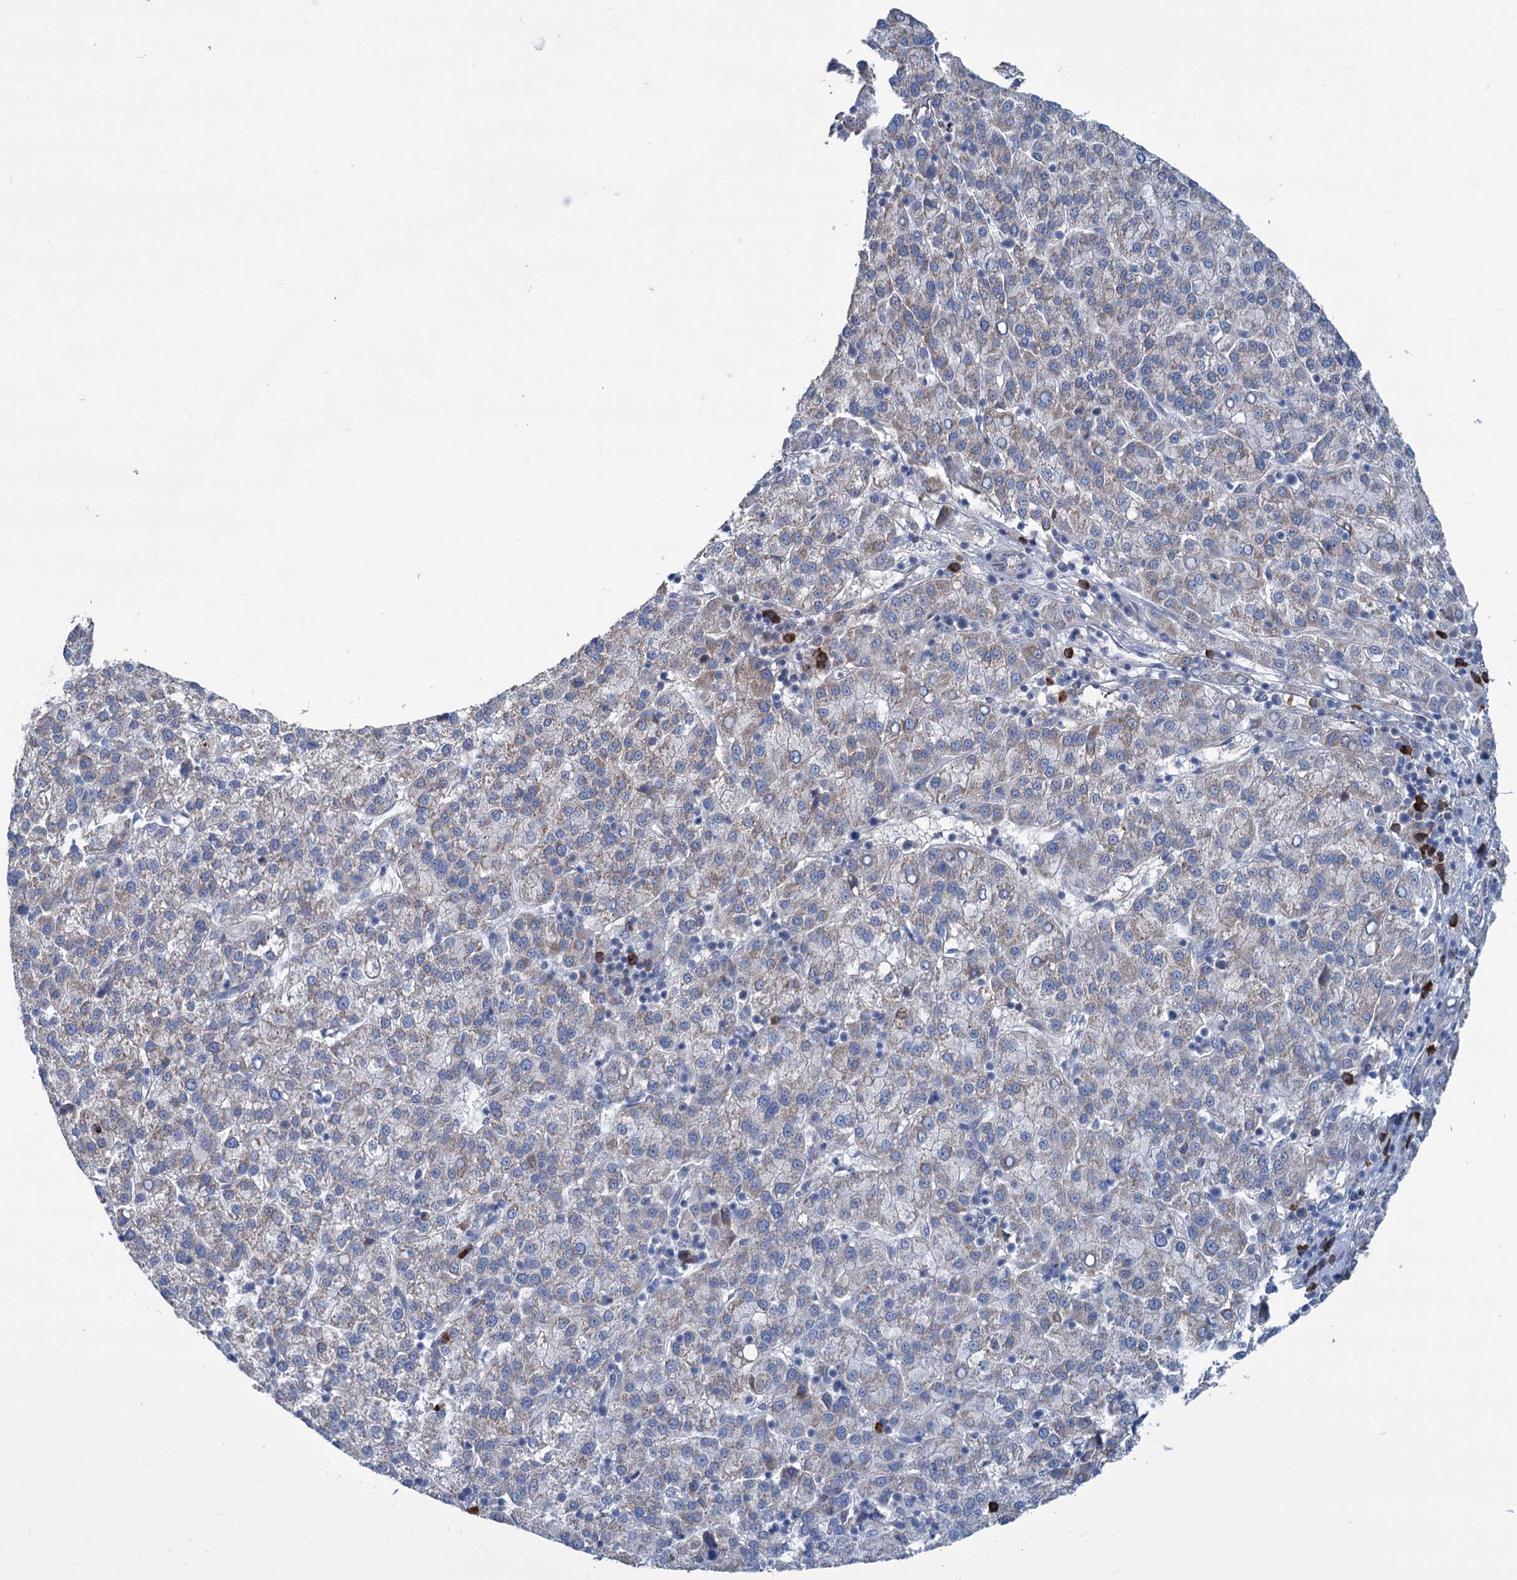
{"staining": {"intensity": "moderate", "quantity": "25%-75%", "location": "cytoplasmic/membranous"}, "tissue": "liver cancer", "cell_type": "Tumor cells", "image_type": "cancer", "snomed": [{"axis": "morphology", "description": "Carcinoma, Hepatocellular, NOS"}, {"axis": "topography", "description": "Liver"}], "caption": "Tumor cells show moderate cytoplasmic/membranous expression in about 25%-75% of cells in liver hepatocellular carcinoma.", "gene": "LPIN1", "patient": {"sex": "female", "age": 58}}